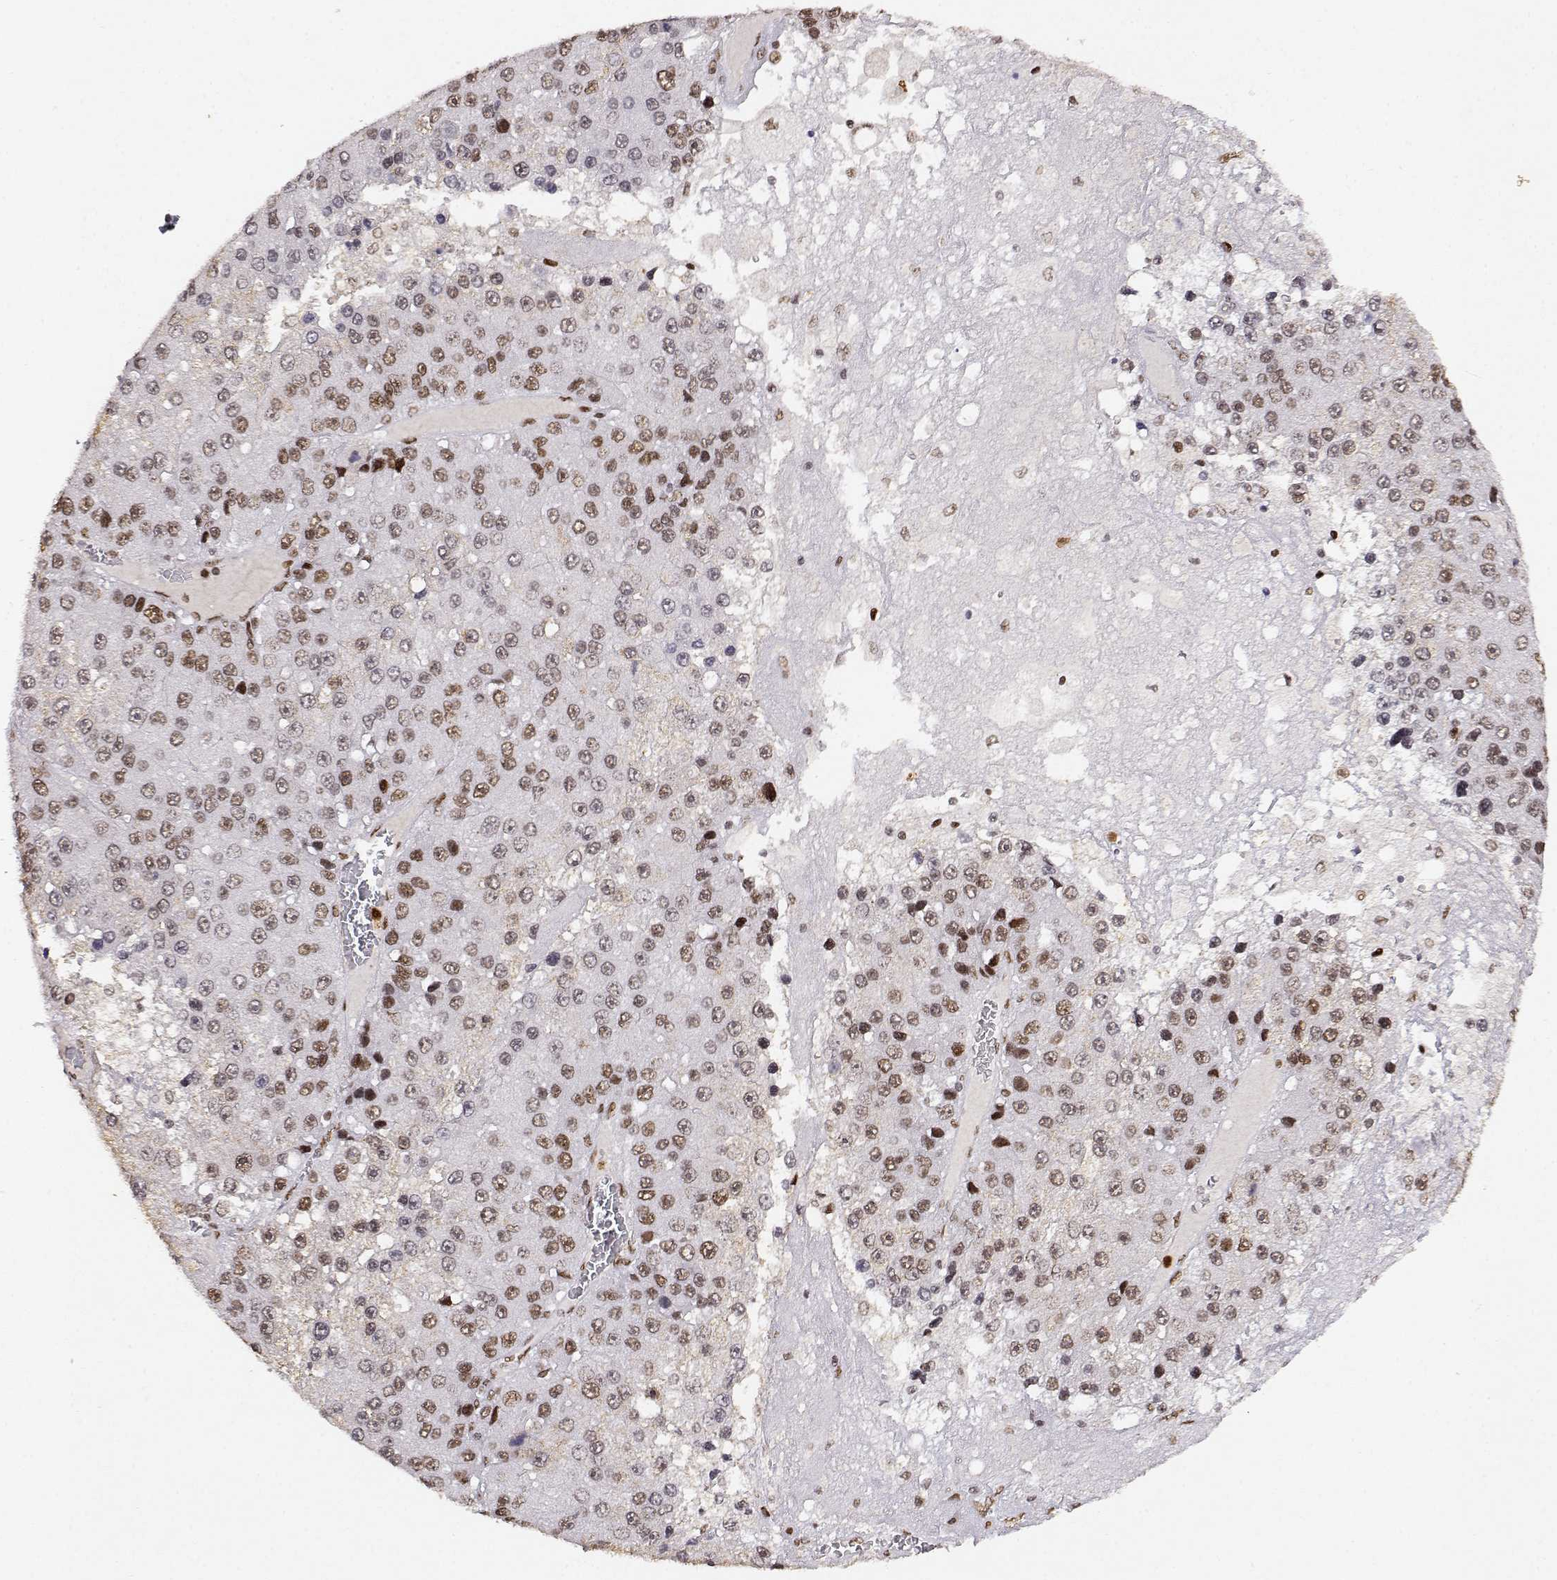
{"staining": {"intensity": "moderate", "quantity": "<25%", "location": "nuclear"}, "tissue": "liver cancer", "cell_type": "Tumor cells", "image_type": "cancer", "snomed": [{"axis": "morphology", "description": "Carcinoma, Hepatocellular, NOS"}, {"axis": "topography", "description": "Liver"}], "caption": "Liver cancer tissue displays moderate nuclear positivity in approximately <25% of tumor cells, visualized by immunohistochemistry. (DAB IHC with brightfield microscopy, high magnification).", "gene": "RSF1", "patient": {"sex": "female", "age": 73}}